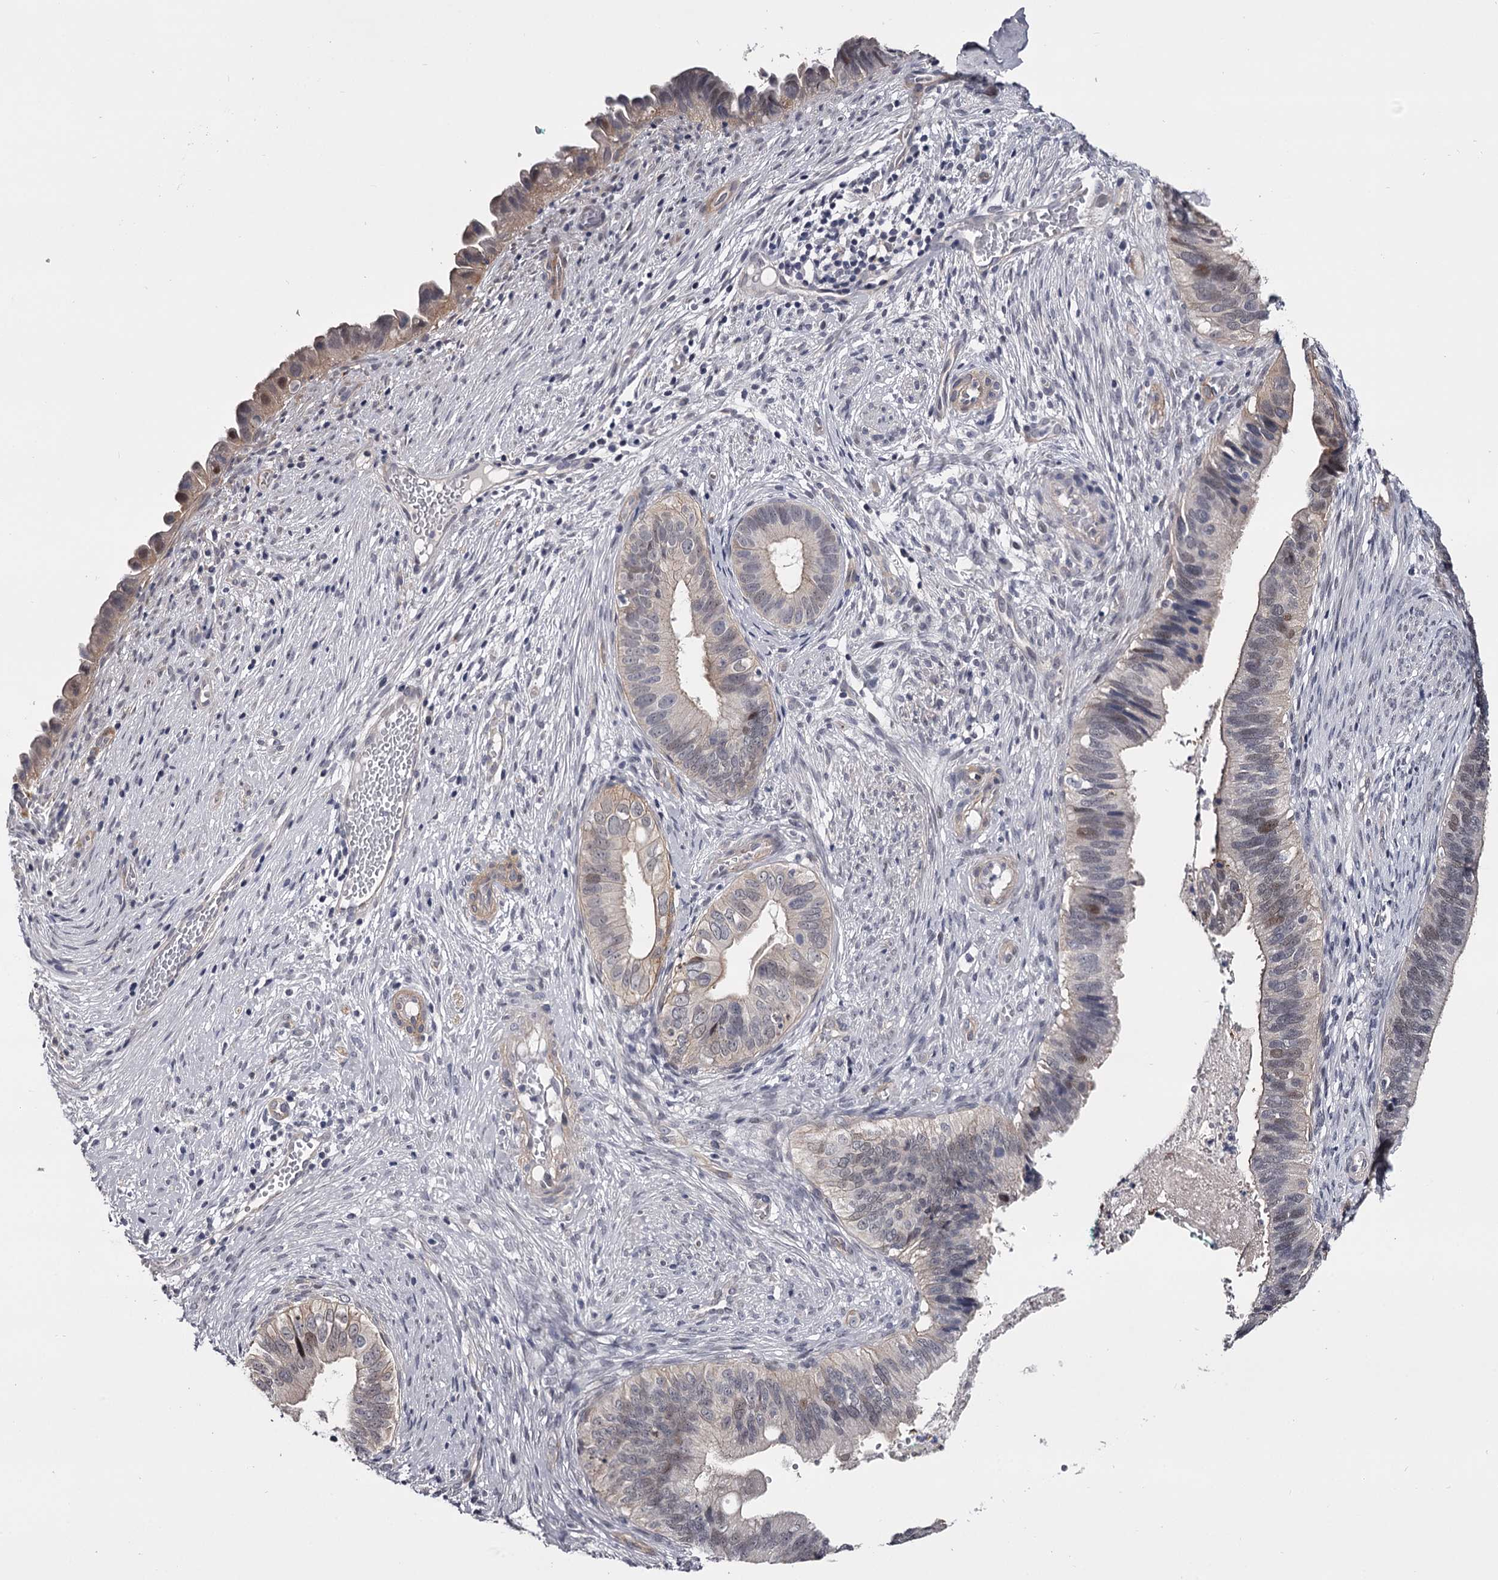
{"staining": {"intensity": "weak", "quantity": "<25%", "location": "cytoplasmic/membranous,nuclear"}, "tissue": "cervical cancer", "cell_type": "Tumor cells", "image_type": "cancer", "snomed": [{"axis": "morphology", "description": "Adenocarcinoma, NOS"}, {"axis": "topography", "description": "Cervix"}], "caption": "This is an immunohistochemistry photomicrograph of human cervical cancer. There is no staining in tumor cells.", "gene": "OVOL2", "patient": {"sex": "female", "age": 42}}